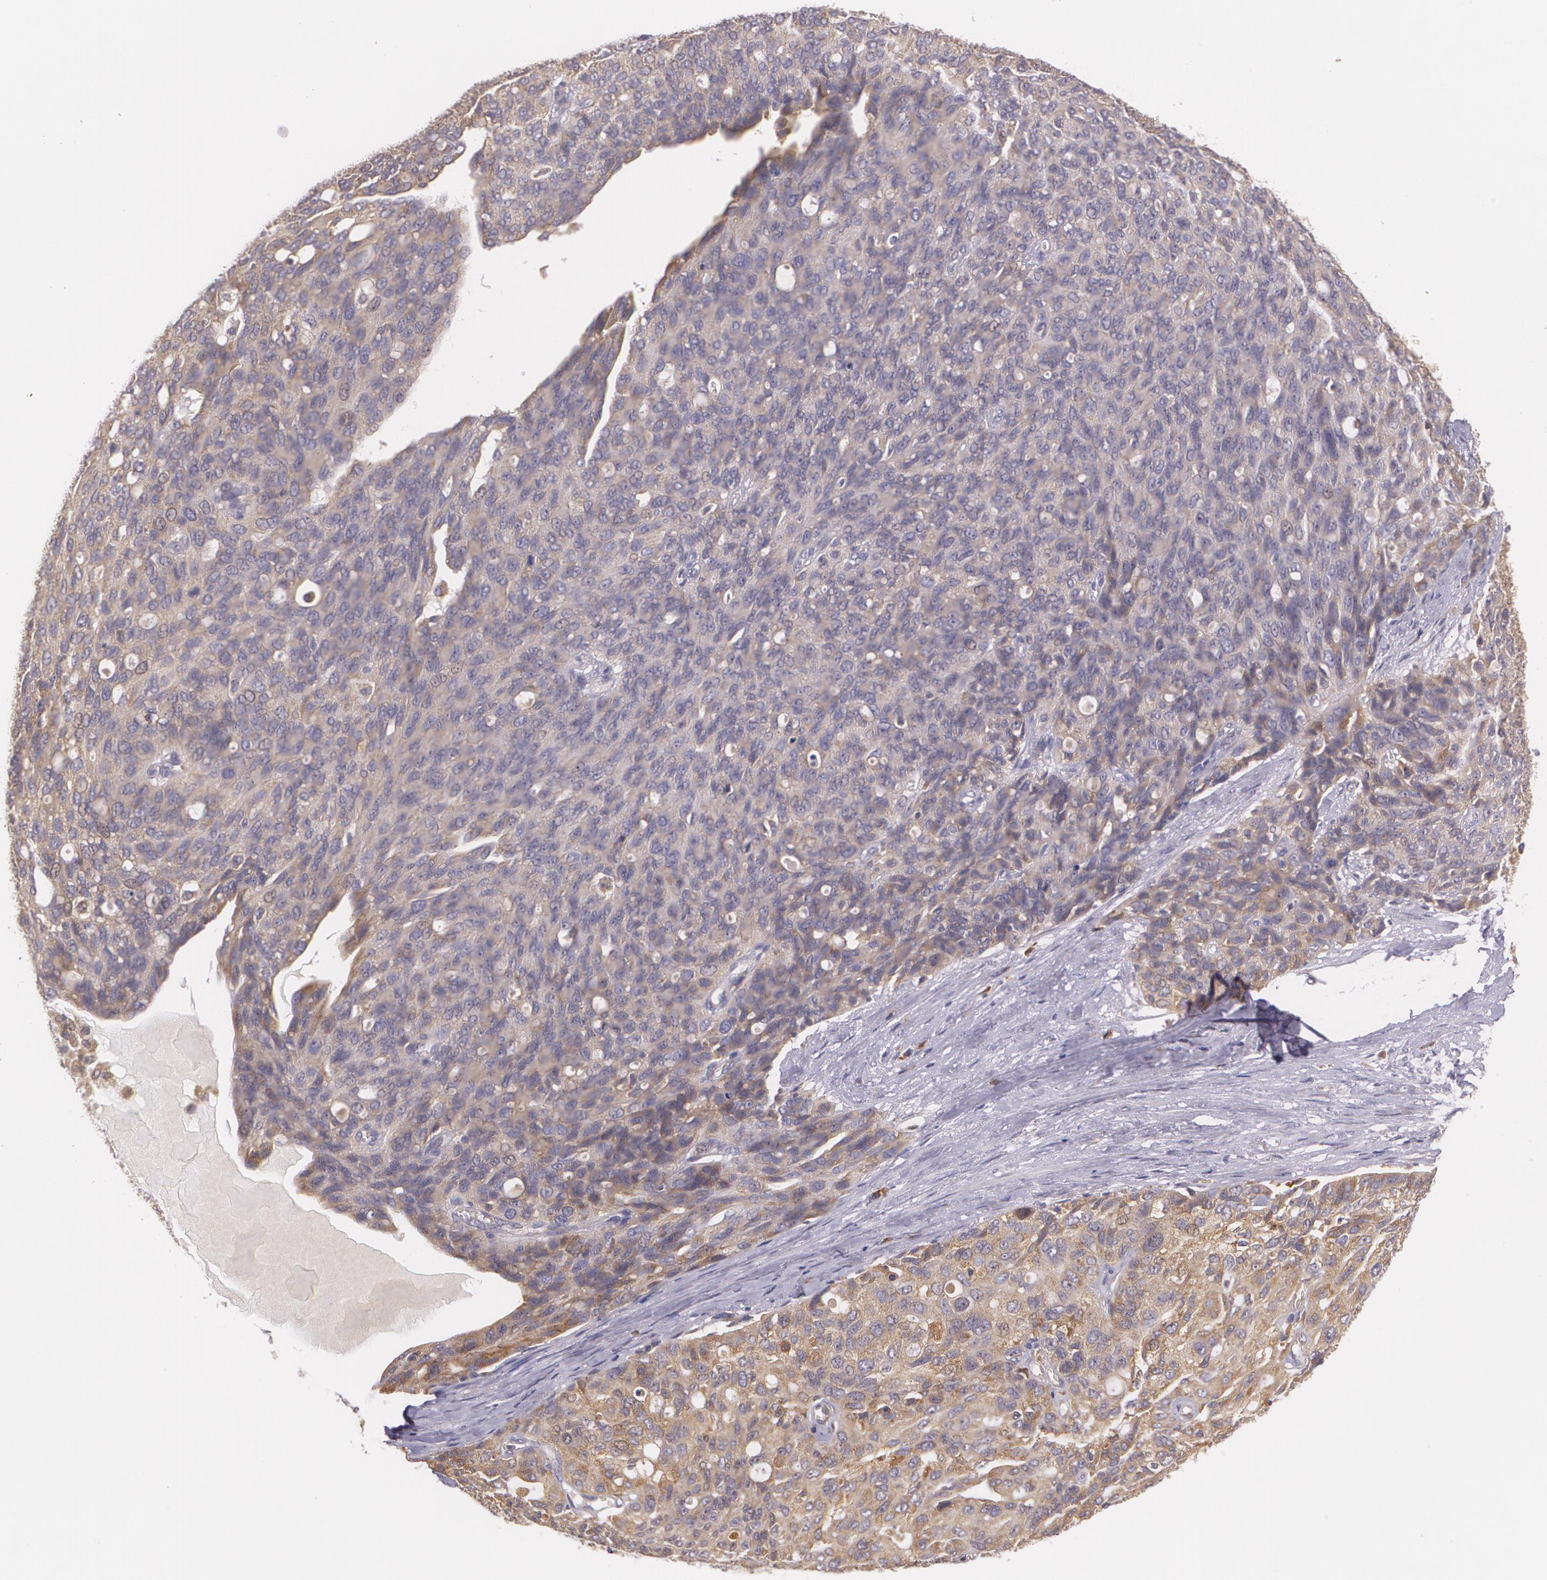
{"staining": {"intensity": "weak", "quantity": ">75%", "location": "cytoplasmic/membranous"}, "tissue": "ovarian cancer", "cell_type": "Tumor cells", "image_type": "cancer", "snomed": [{"axis": "morphology", "description": "Carcinoma, endometroid"}, {"axis": "topography", "description": "Ovary"}], "caption": "Ovarian cancer stained with immunohistochemistry demonstrates weak cytoplasmic/membranous expression in approximately >75% of tumor cells.", "gene": "CCL17", "patient": {"sex": "female", "age": 60}}